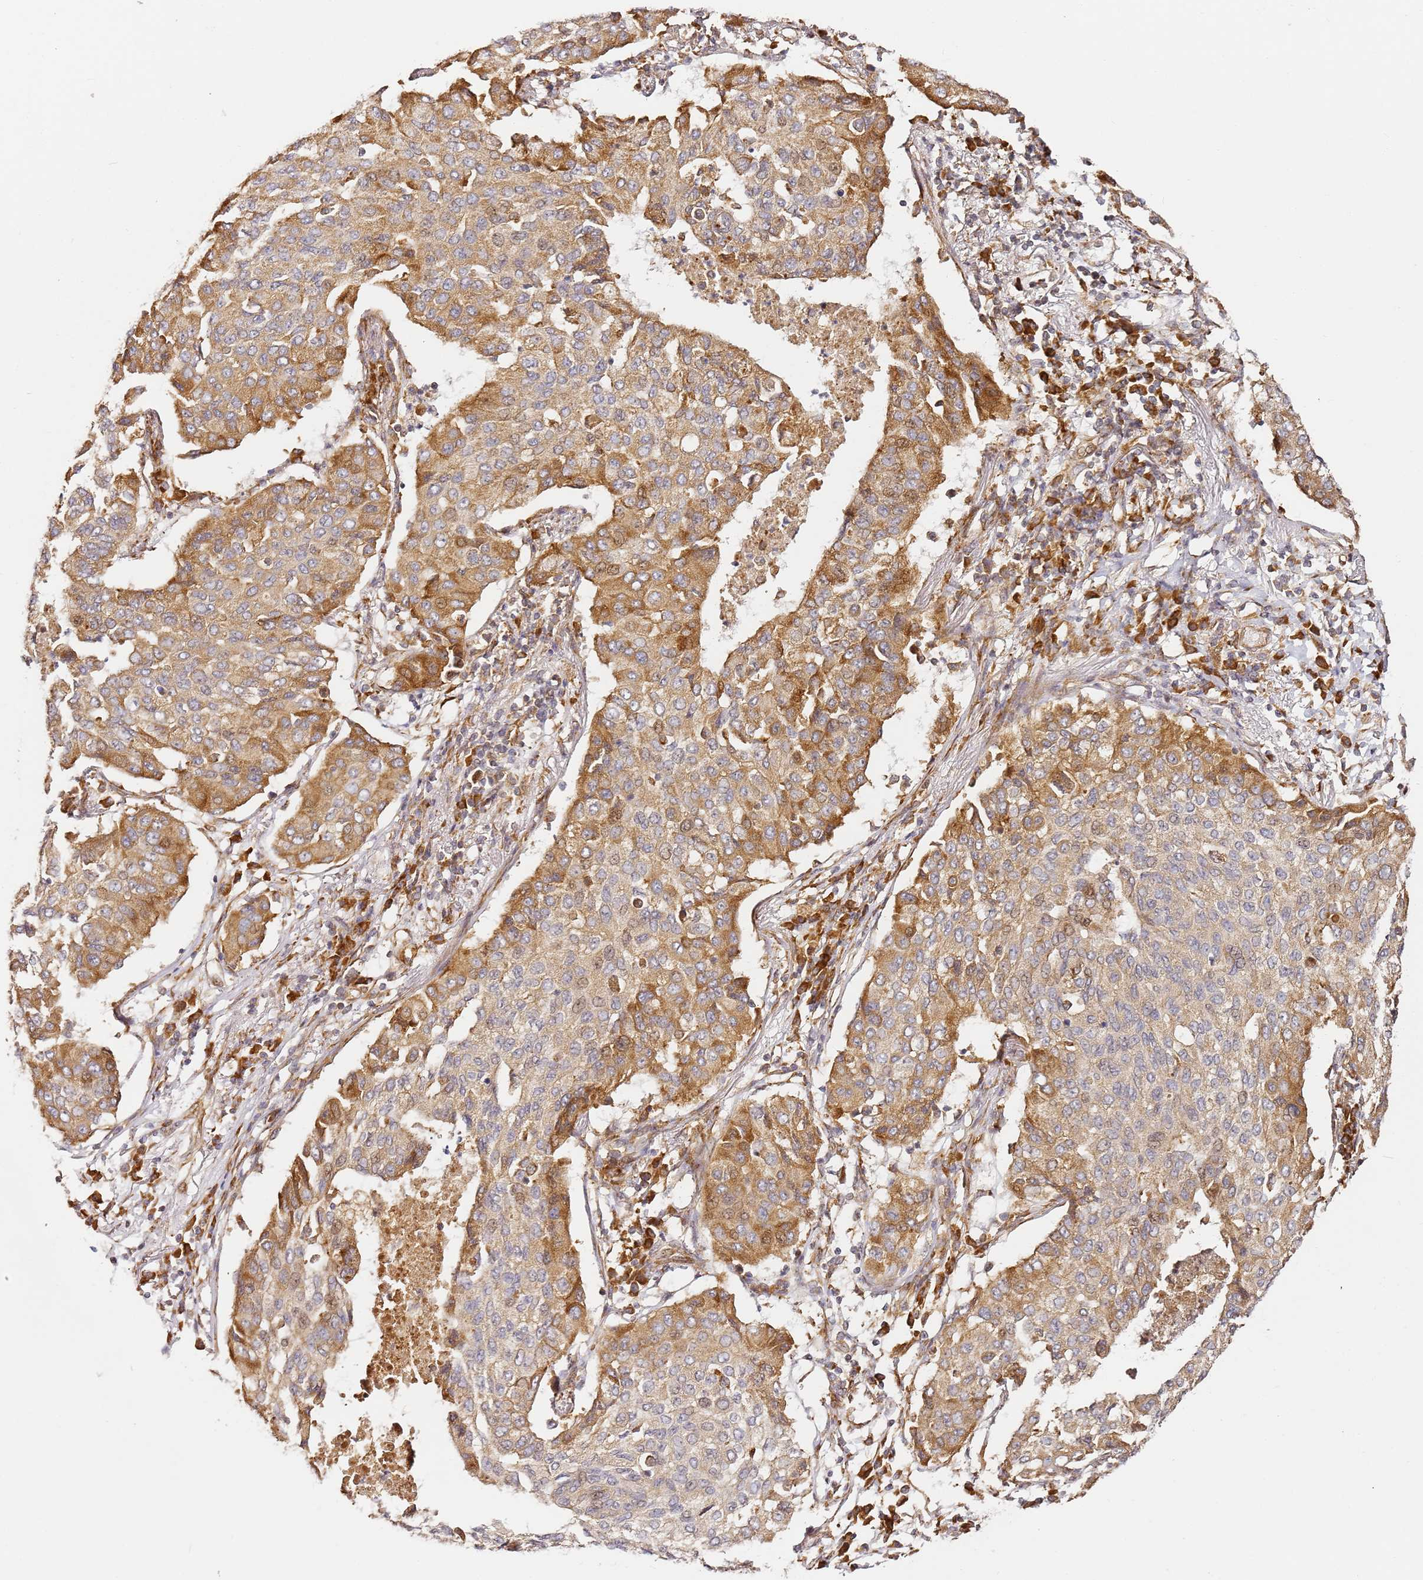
{"staining": {"intensity": "moderate", "quantity": ">75%", "location": "cytoplasmic/membranous"}, "tissue": "lung cancer", "cell_type": "Tumor cells", "image_type": "cancer", "snomed": [{"axis": "morphology", "description": "Squamous cell carcinoma, NOS"}, {"axis": "topography", "description": "Lung"}], "caption": "Immunohistochemical staining of squamous cell carcinoma (lung) displays medium levels of moderate cytoplasmic/membranous protein expression in about >75% of tumor cells.", "gene": "RPS3A", "patient": {"sex": "male", "age": 74}}